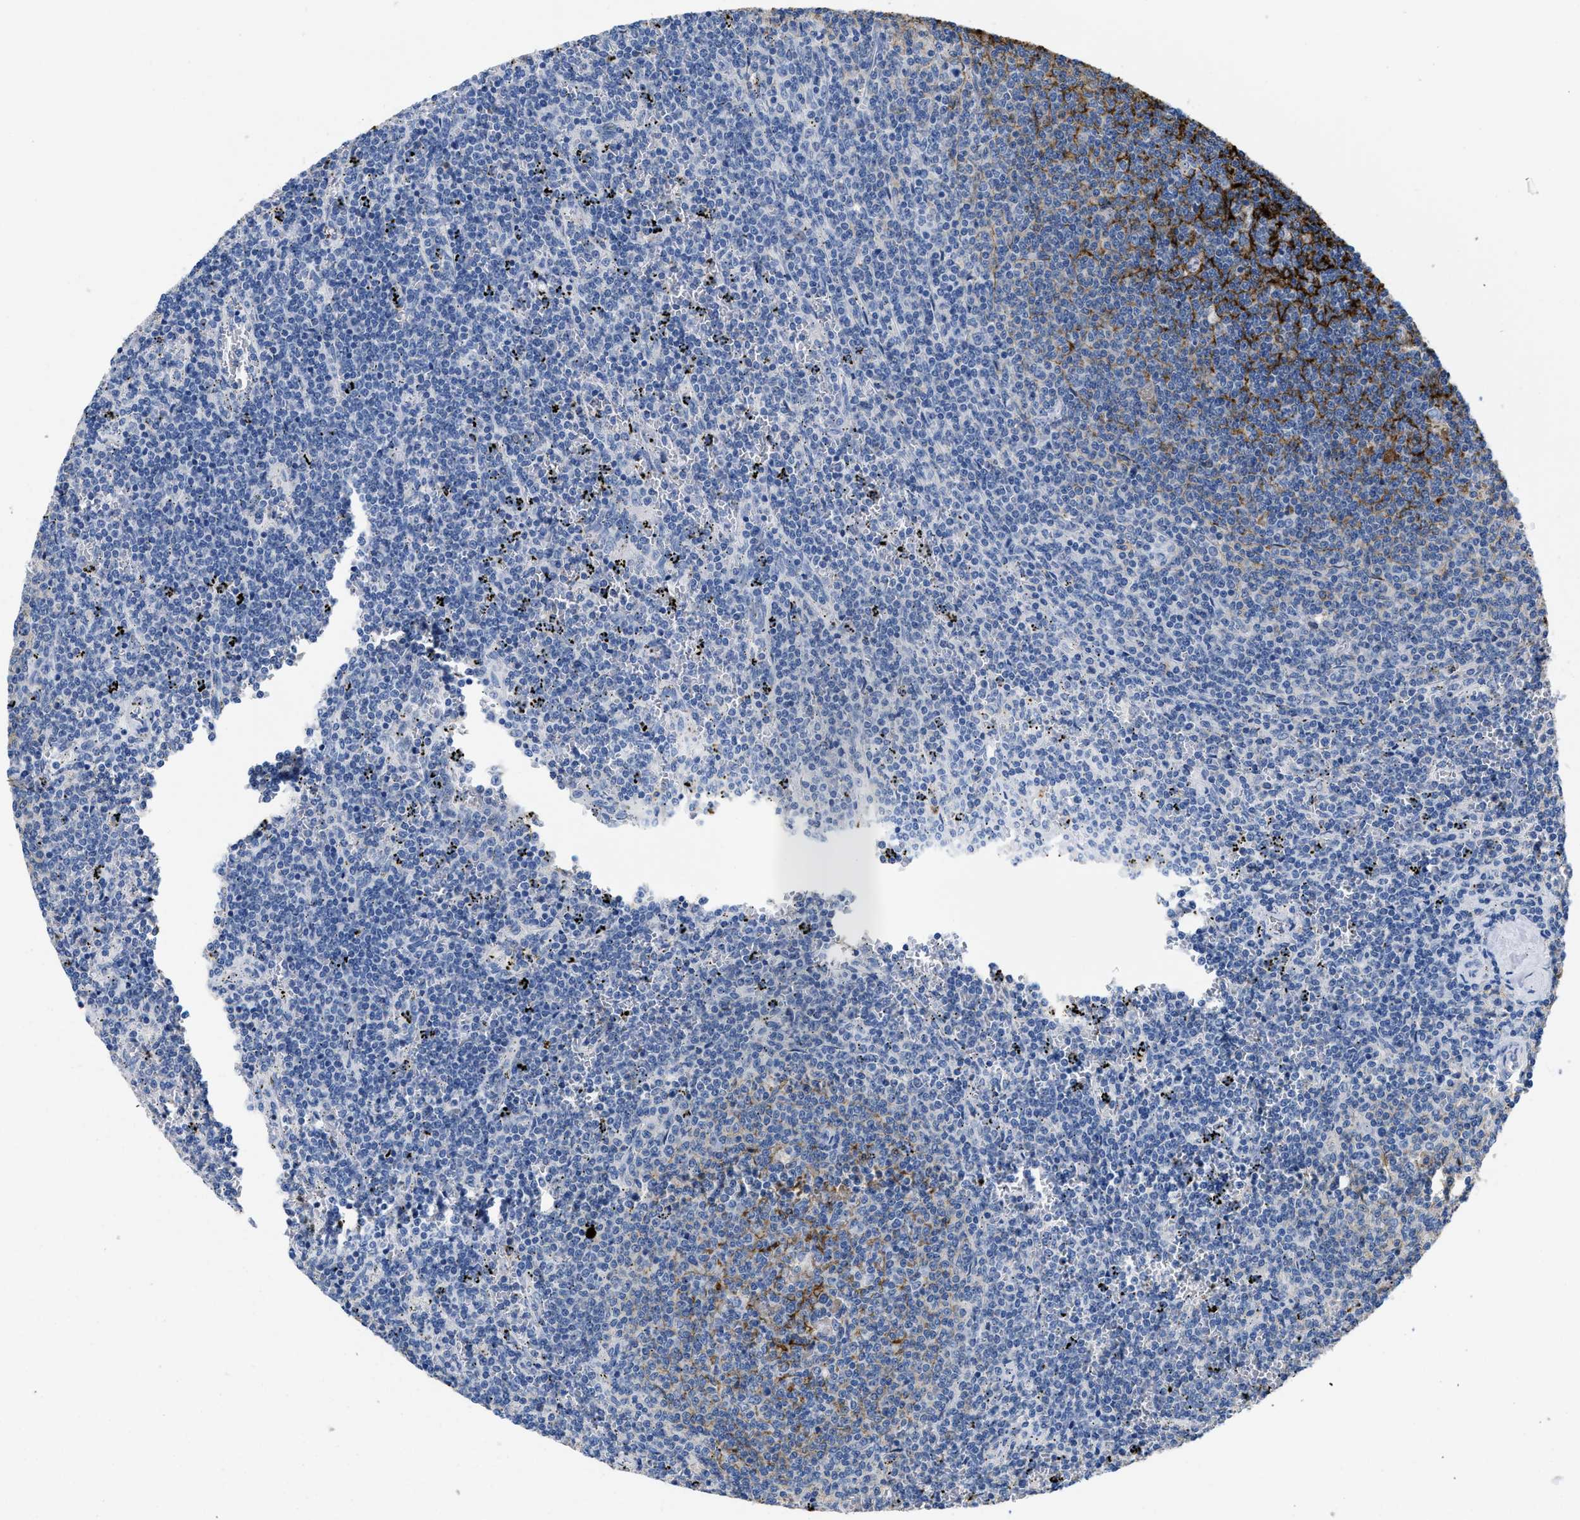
{"staining": {"intensity": "negative", "quantity": "none", "location": "none"}, "tissue": "lymphoma", "cell_type": "Tumor cells", "image_type": "cancer", "snomed": [{"axis": "morphology", "description": "Malignant lymphoma, non-Hodgkin's type, Low grade"}, {"axis": "topography", "description": "Spleen"}], "caption": "An immunohistochemistry image of low-grade malignant lymphoma, non-Hodgkin's type is shown. There is no staining in tumor cells of low-grade malignant lymphoma, non-Hodgkin's type.", "gene": "CR1", "patient": {"sex": "female", "age": 50}}